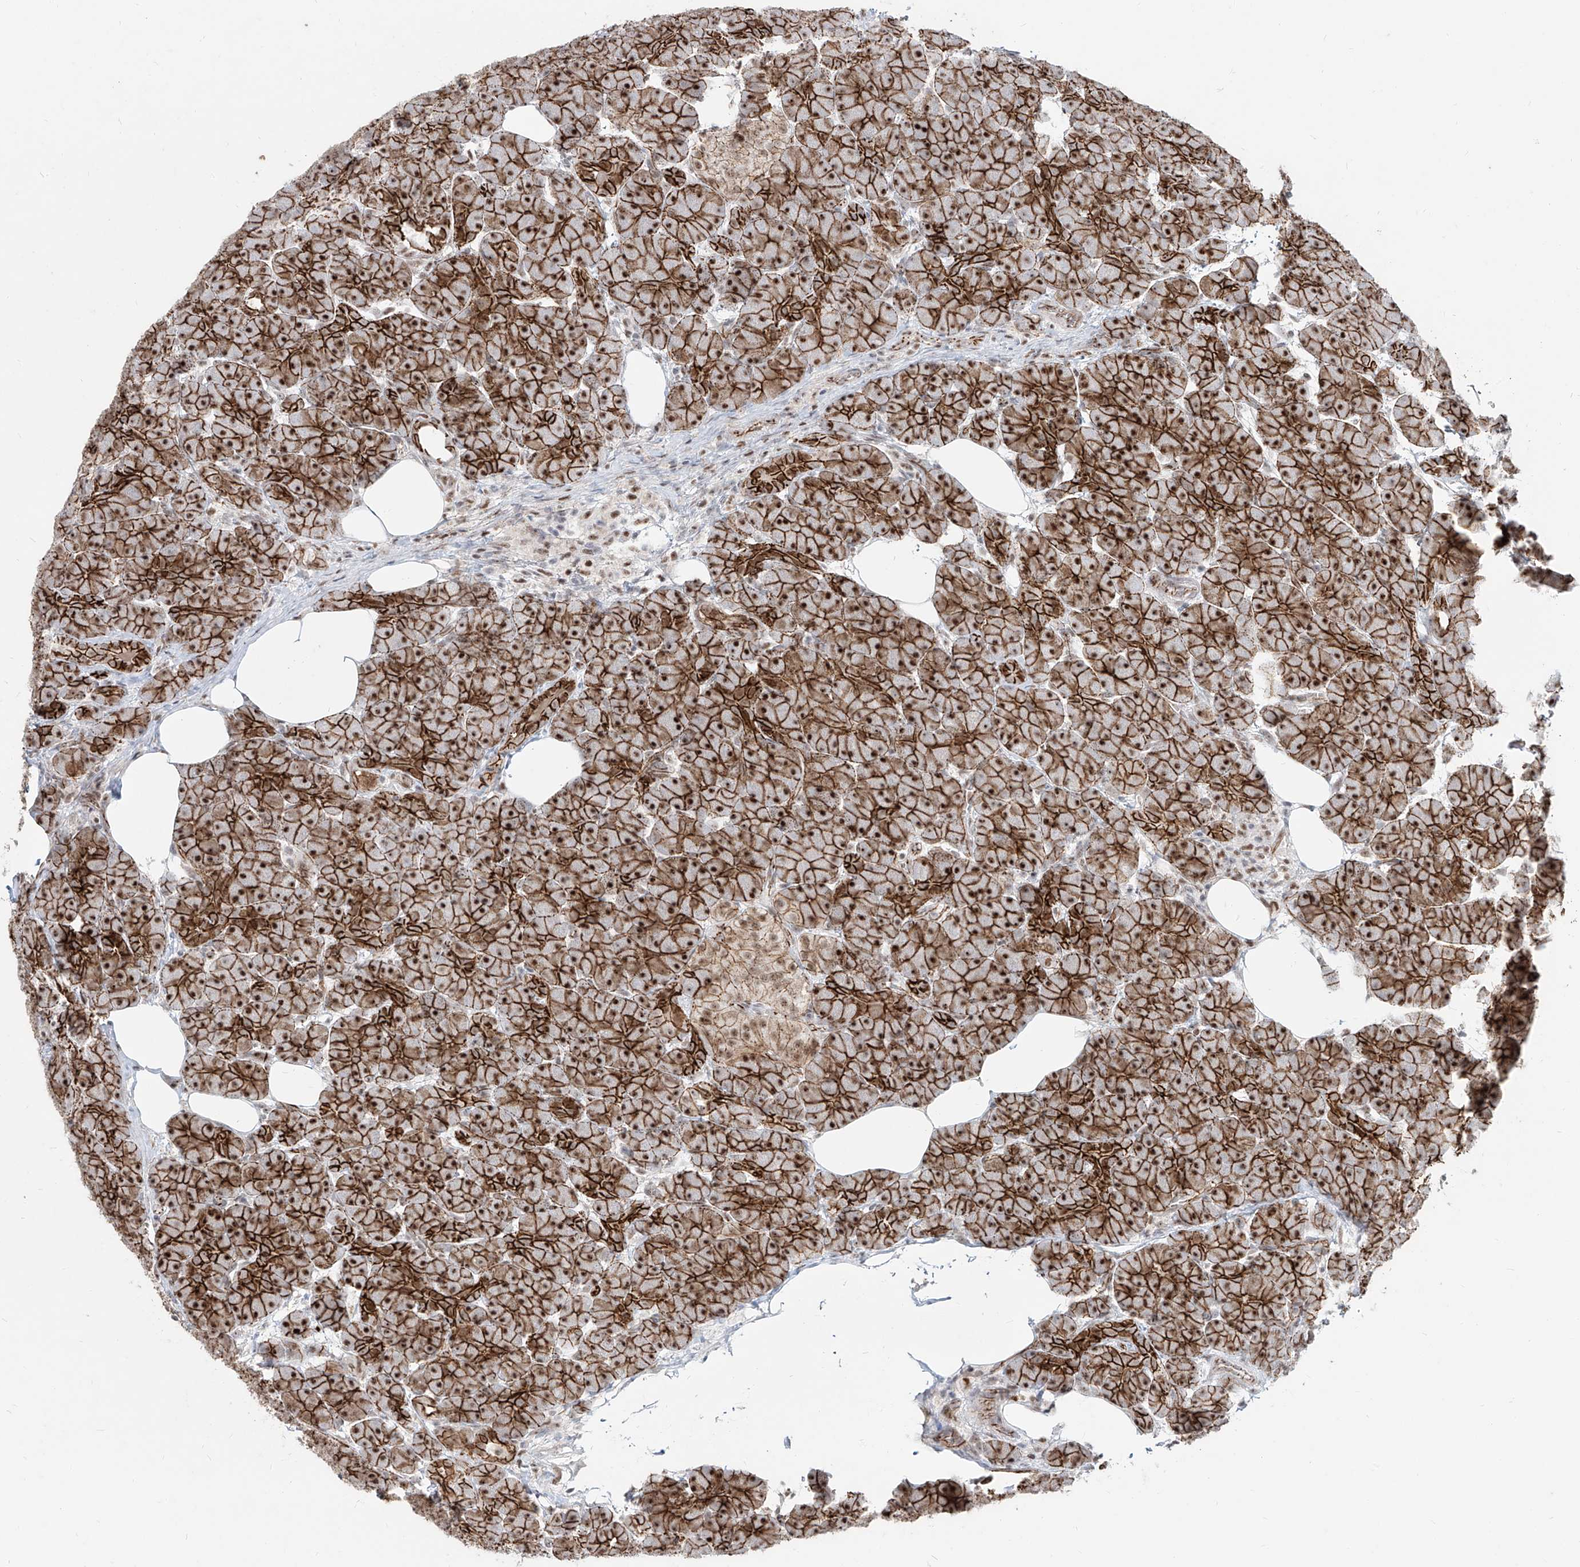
{"staining": {"intensity": "strong", "quantity": ">75%", "location": "cytoplasmic/membranous,nuclear"}, "tissue": "pancreas", "cell_type": "Exocrine glandular cells", "image_type": "normal", "snomed": [{"axis": "morphology", "description": "Normal tissue, NOS"}, {"axis": "topography", "description": "Pancreas"}], "caption": "The histopathology image displays staining of unremarkable pancreas, revealing strong cytoplasmic/membranous,nuclear protein positivity (brown color) within exocrine glandular cells.", "gene": "ZNF710", "patient": {"sex": "male", "age": 63}}